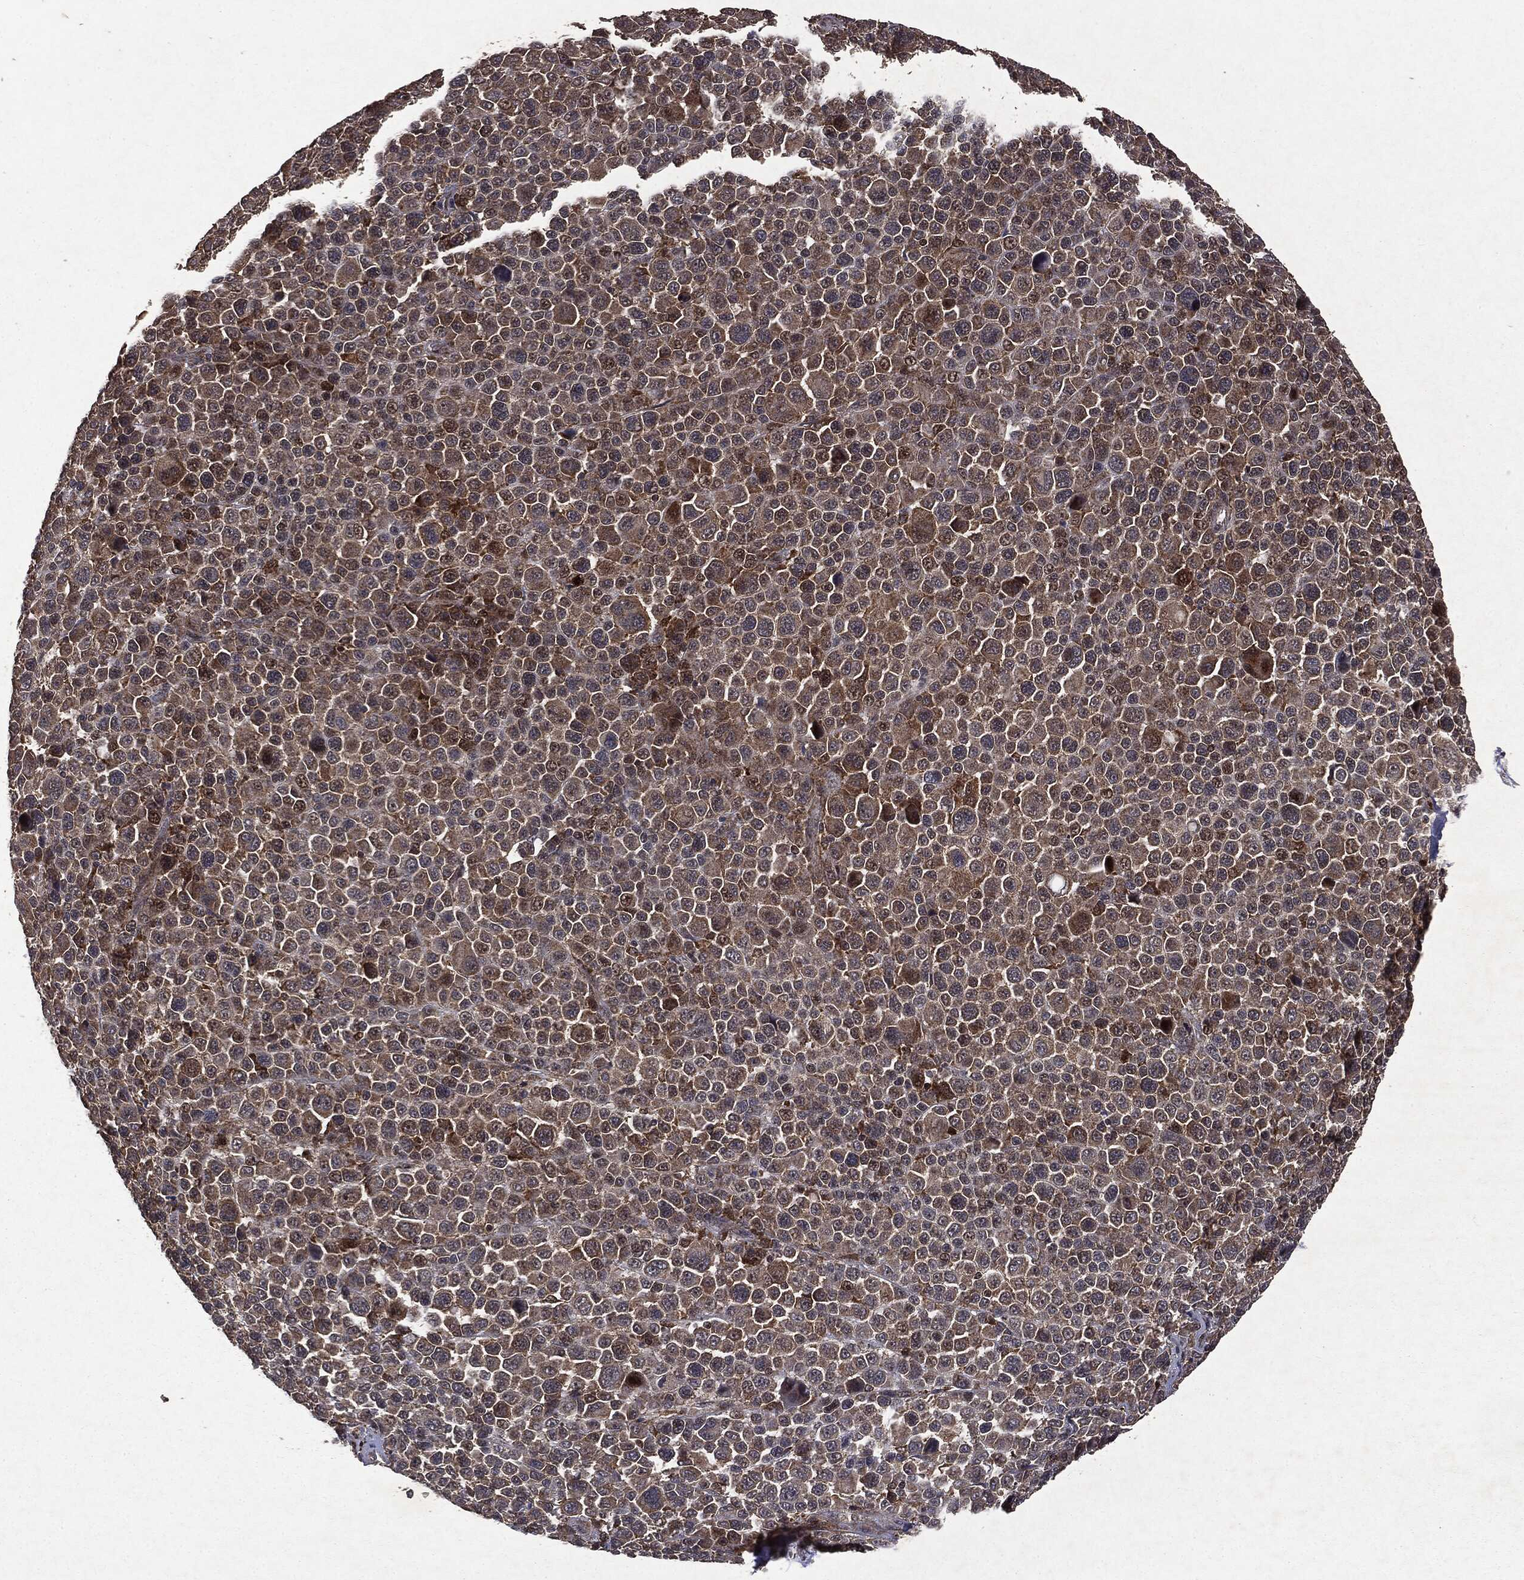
{"staining": {"intensity": "moderate", "quantity": "<25%", "location": "cytoplasmic/membranous"}, "tissue": "melanoma", "cell_type": "Tumor cells", "image_type": "cancer", "snomed": [{"axis": "morphology", "description": "Malignant melanoma, NOS"}, {"axis": "topography", "description": "Skin"}], "caption": "Tumor cells exhibit moderate cytoplasmic/membranous staining in about <25% of cells in melanoma.", "gene": "PTEN", "patient": {"sex": "female", "age": 57}}